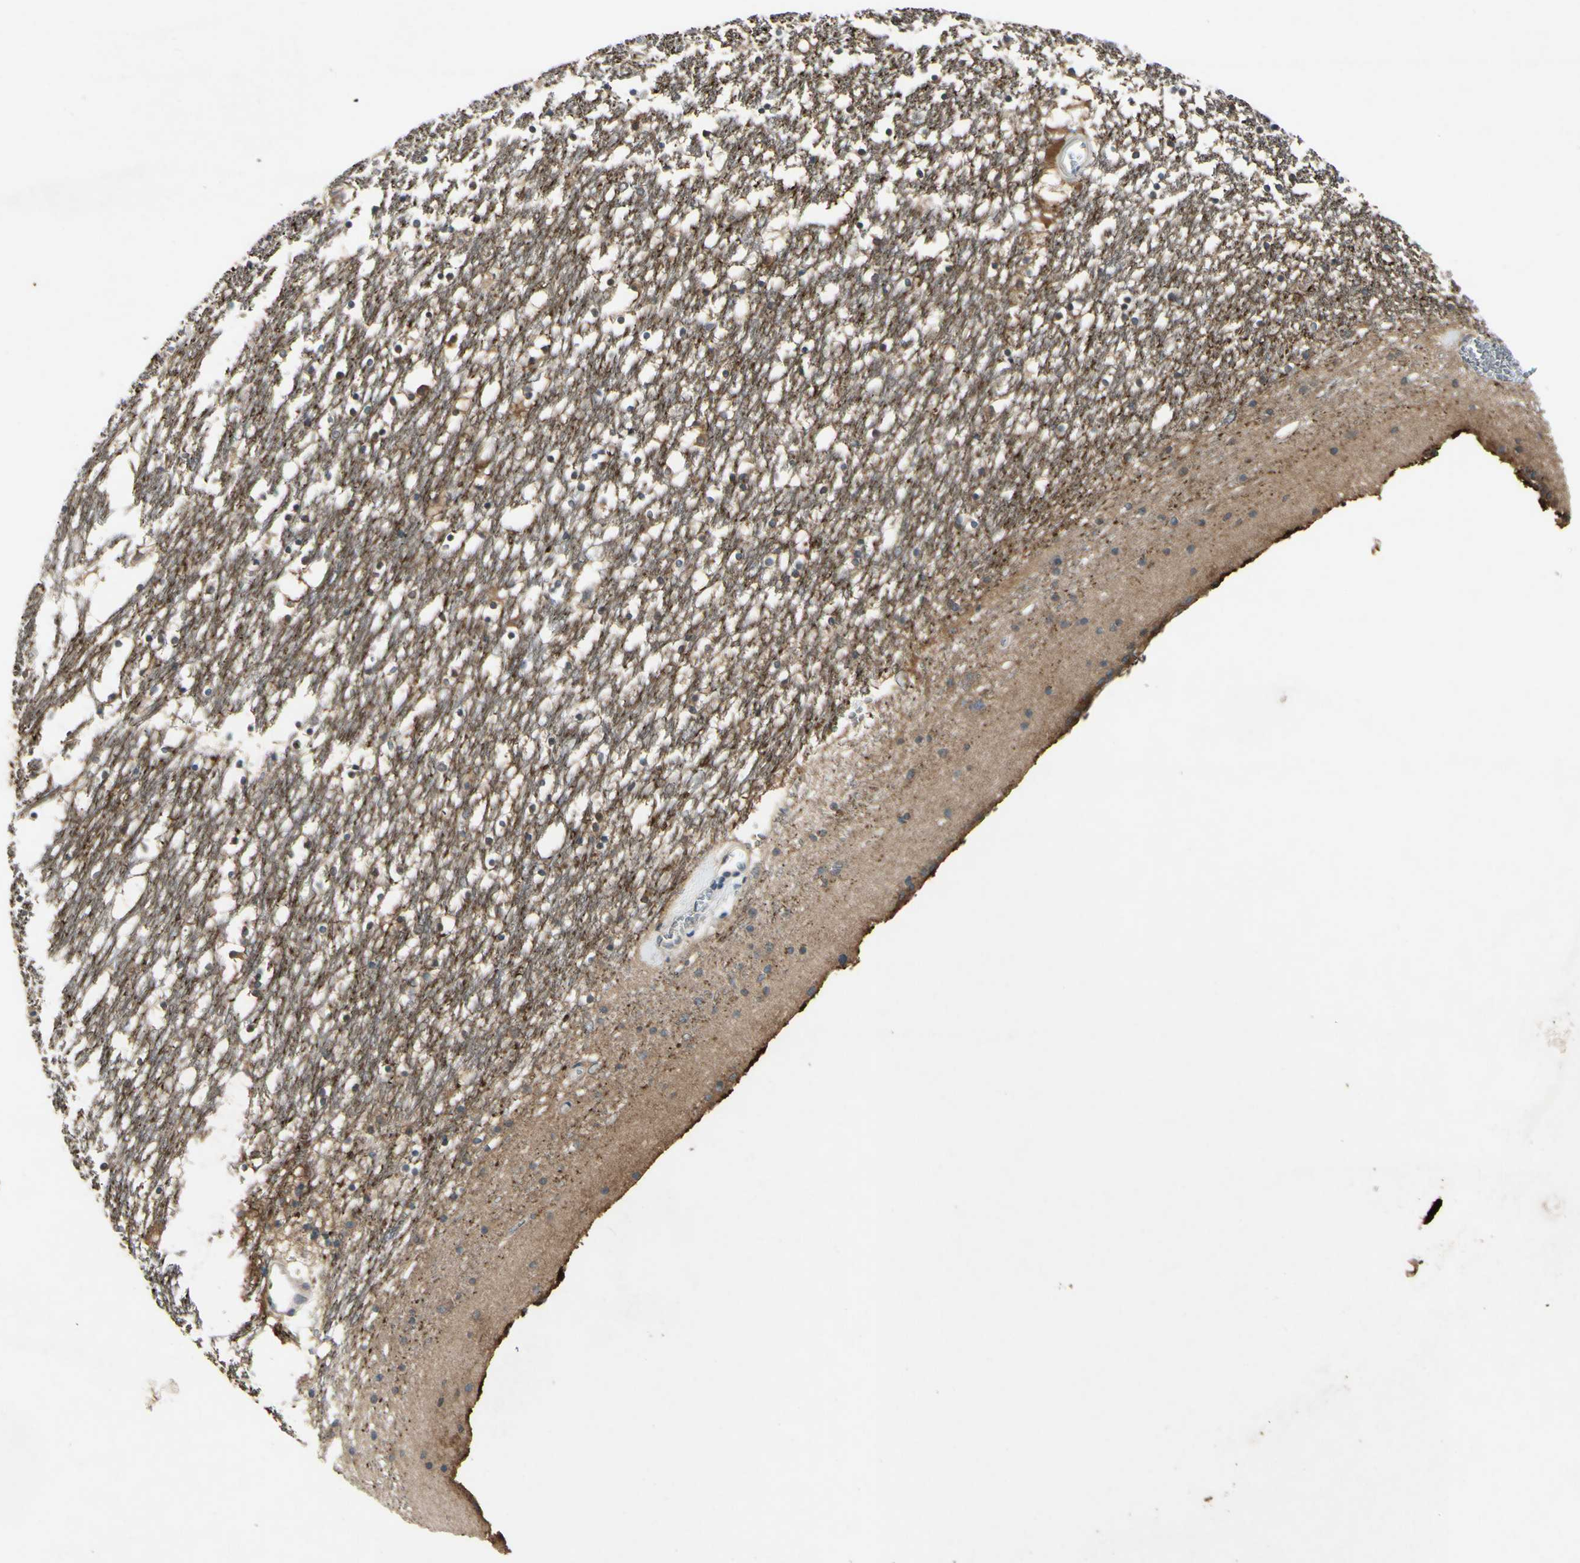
{"staining": {"intensity": "weak", "quantity": "25%-75%", "location": "cytoplasmic/membranous"}, "tissue": "caudate", "cell_type": "Glial cells", "image_type": "normal", "snomed": [{"axis": "morphology", "description": "Normal tissue, NOS"}, {"axis": "topography", "description": "Lateral ventricle wall"}], "caption": "Glial cells reveal weak cytoplasmic/membranous staining in approximately 25%-75% of cells in benign caudate.", "gene": "SNAP91", "patient": {"sex": "male", "age": 45}}